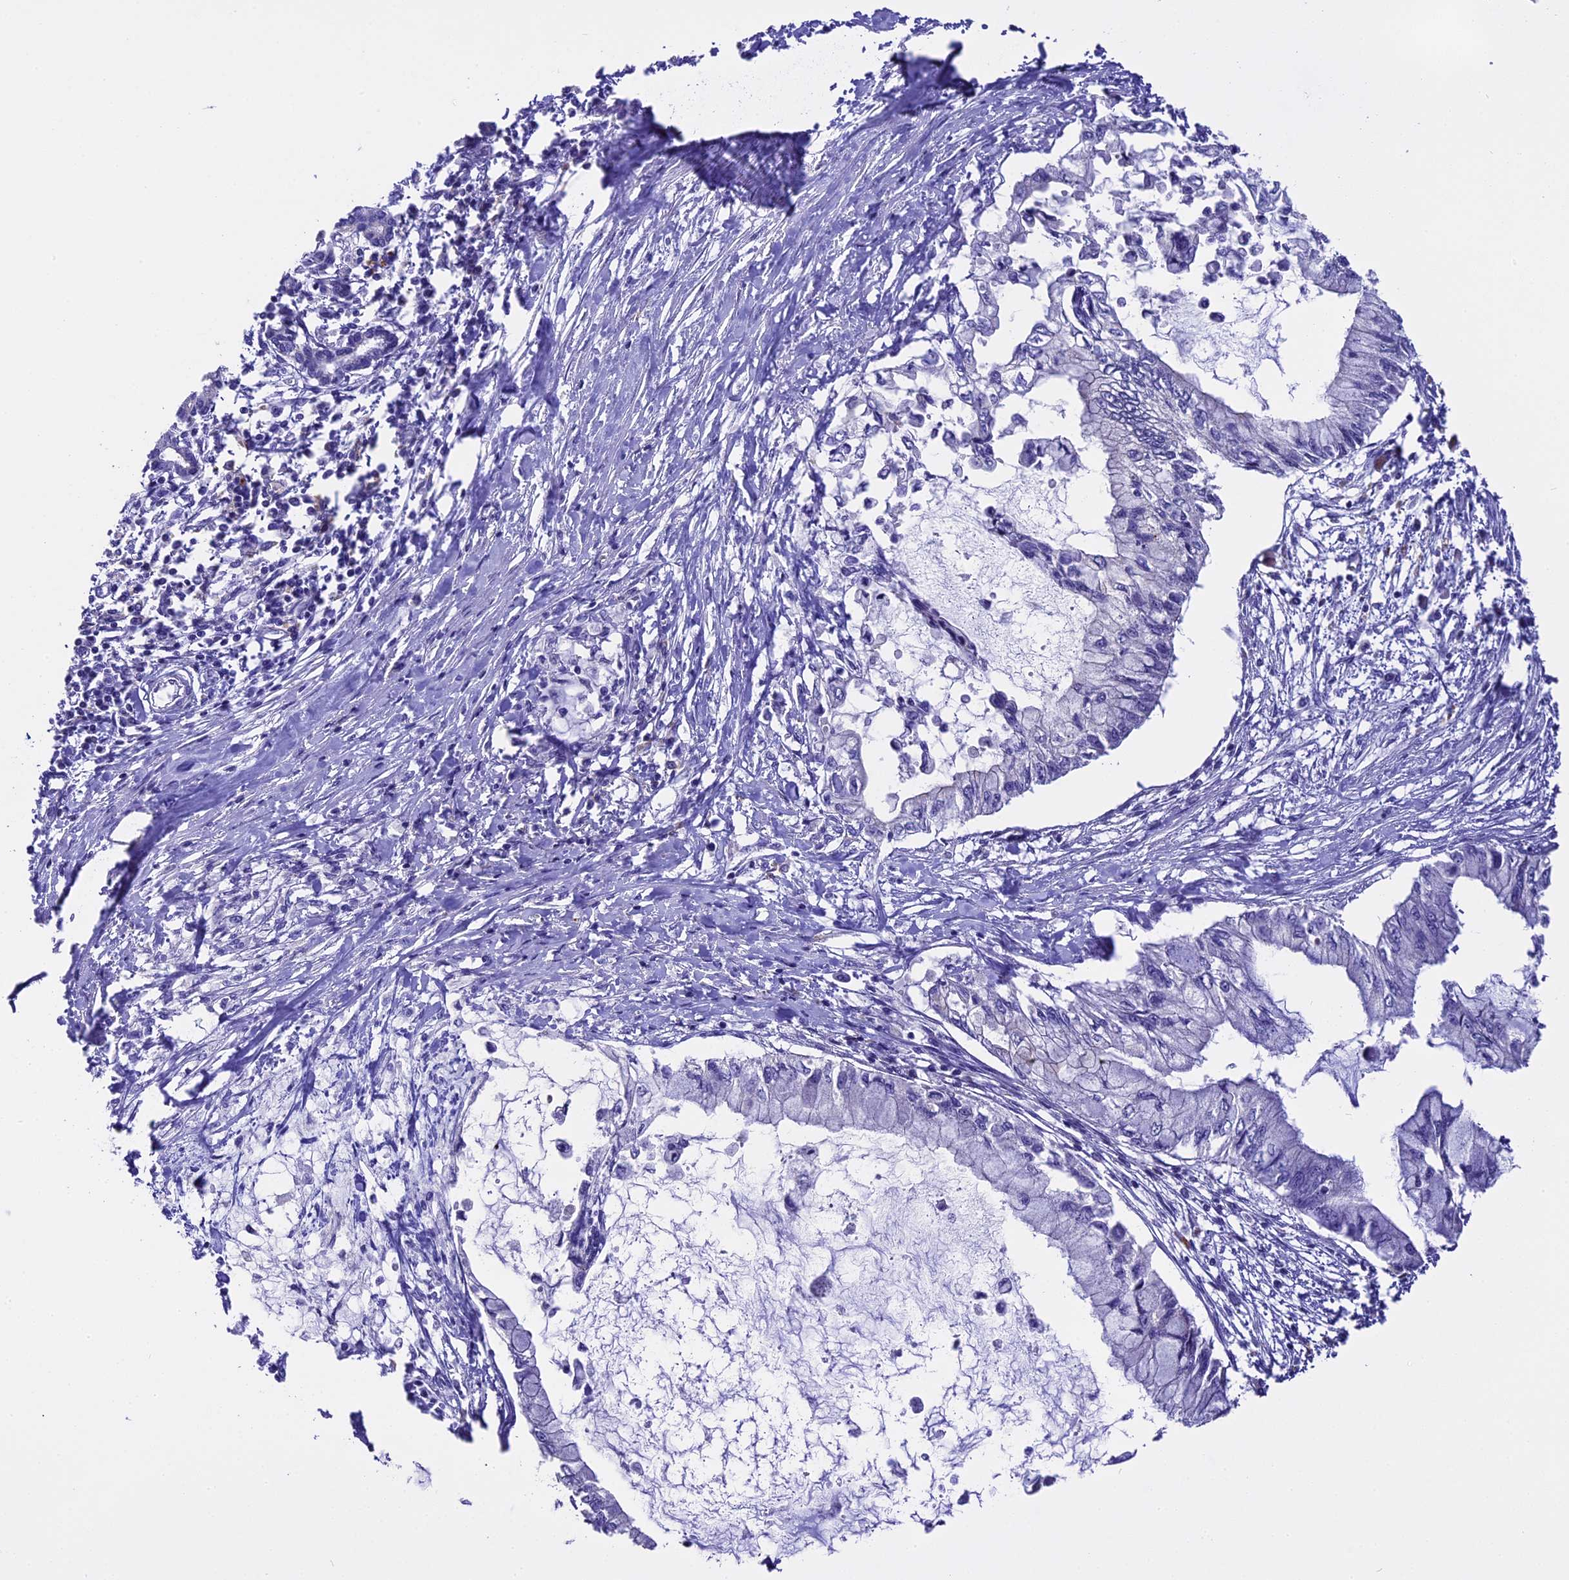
{"staining": {"intensity": "negative", "quantity": "none", "location": "none"}, "tissue": "pancreatic cancer", "cell_type": "Tumor cells", "image_type": "cancer", "snomed": [{"axis": "morphology", "description": "Adenocarcinoma, NOS"}, {"axis": "topography", "description": "Pancreas"}], "caption": "Immunohistochemical staining of pancreatic cancer reveals no significant positivity in tumor cells. Brightfield microscopy of immunohistochemistry stained with DAB (3,3'-diaminobenzidine) (brown) and hematoxylin (blue), captured at high magnification.", "gene": "NOD2", "patient": {"sex": "male", "age": 48}}